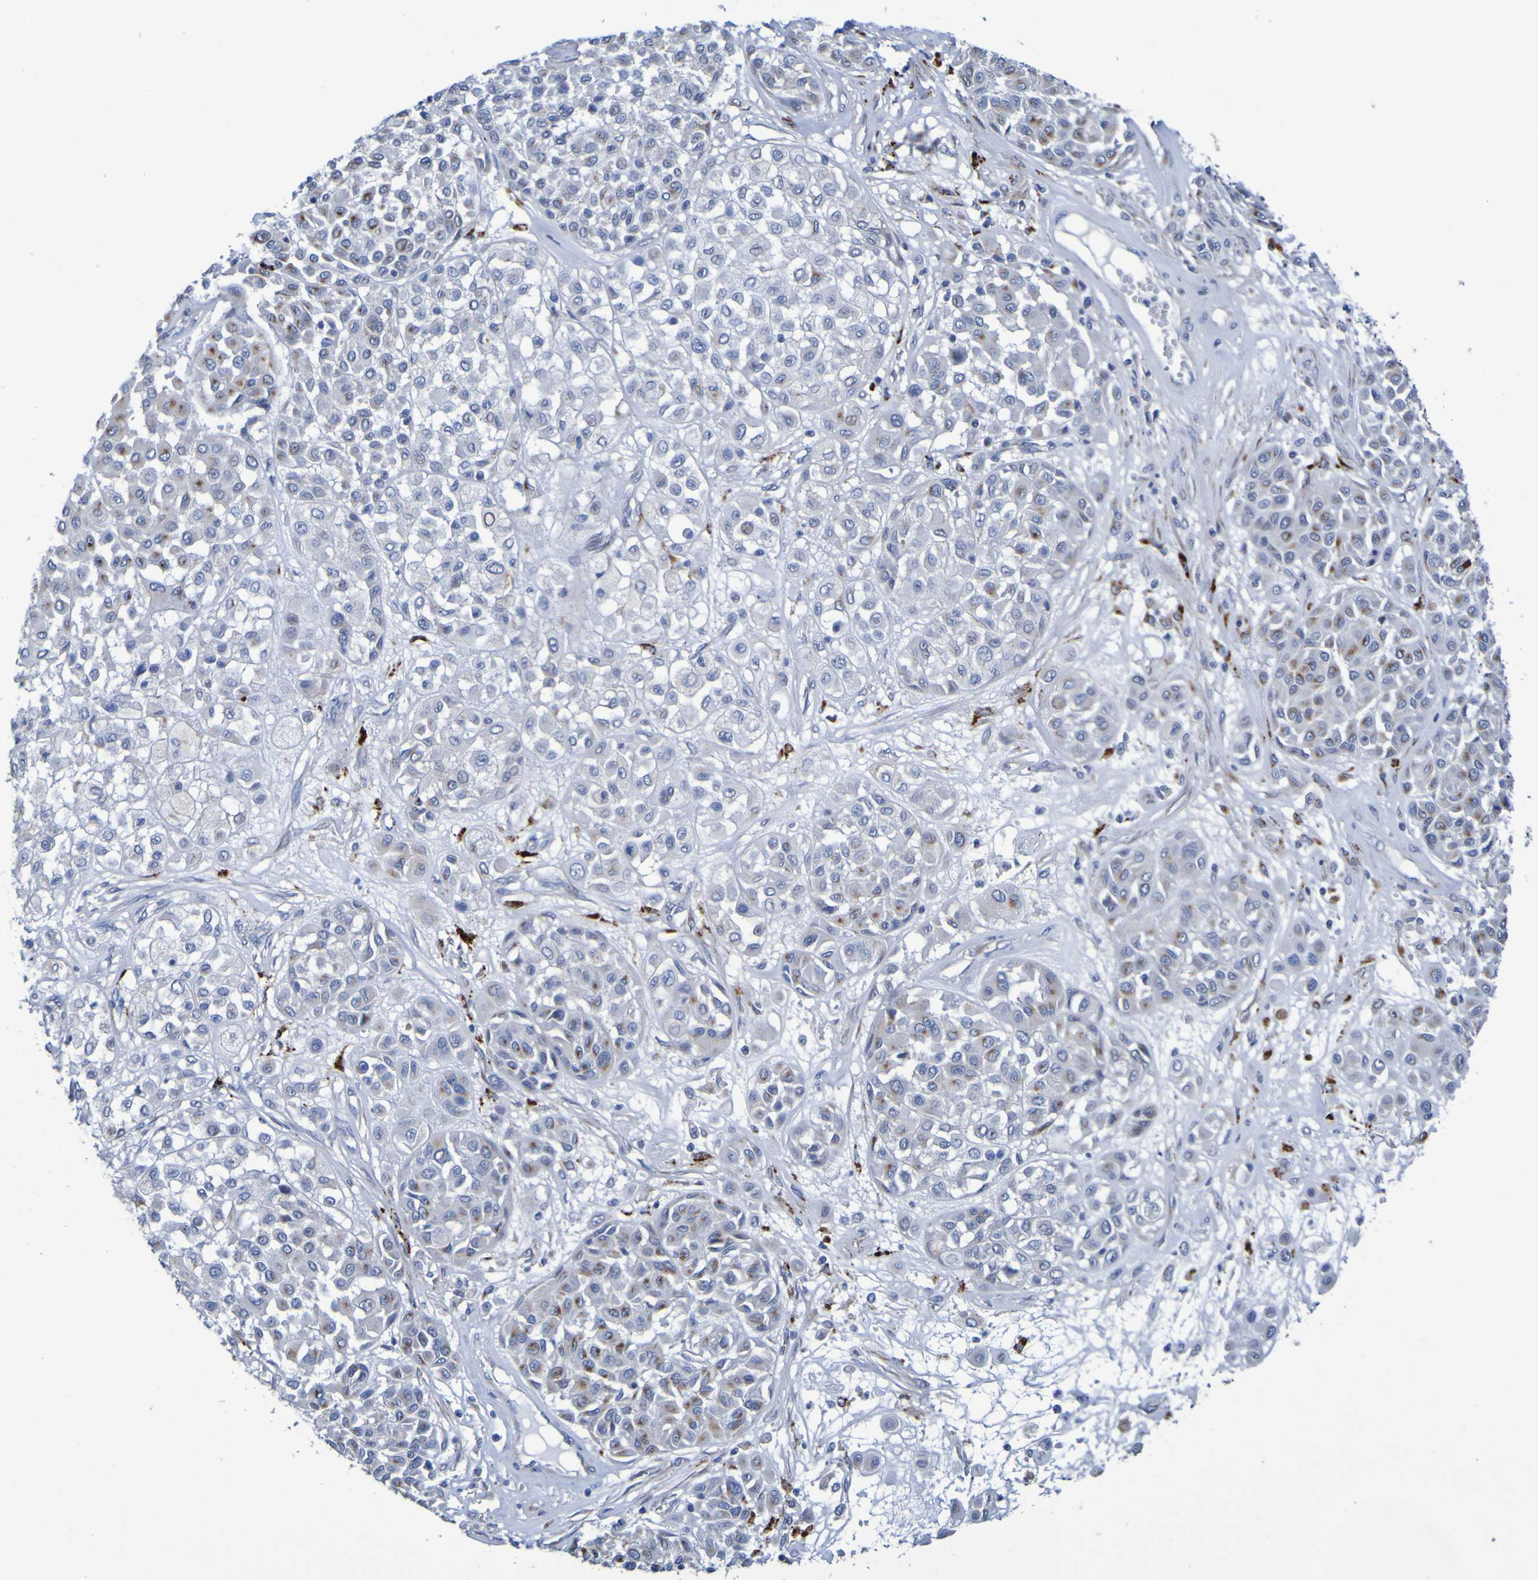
{"staining": {"intensity": "moderate", "quantity": "<25%", "location": "cytoplasmic/membranous"}, "tissue": "melanoma", "cell_type": "Tumor cells", "image_type": "cancer", "snomed": [{"axis": "morphology", "description": "Malignant melanoma, Metastatic site"}, {"axis": "topography", "description": "Soft tissue"}], "caption": "Tumor cells exhibit low levels of moderate cytoplasmic/membranous positivity in approximately <25% of cells in human malignant melanoma (metastatic site). (DAB = brown stain, brightfield microscopy at high magnification).", "gene": "C11orf24", "patient": {"sex": "male", "age": 41}}